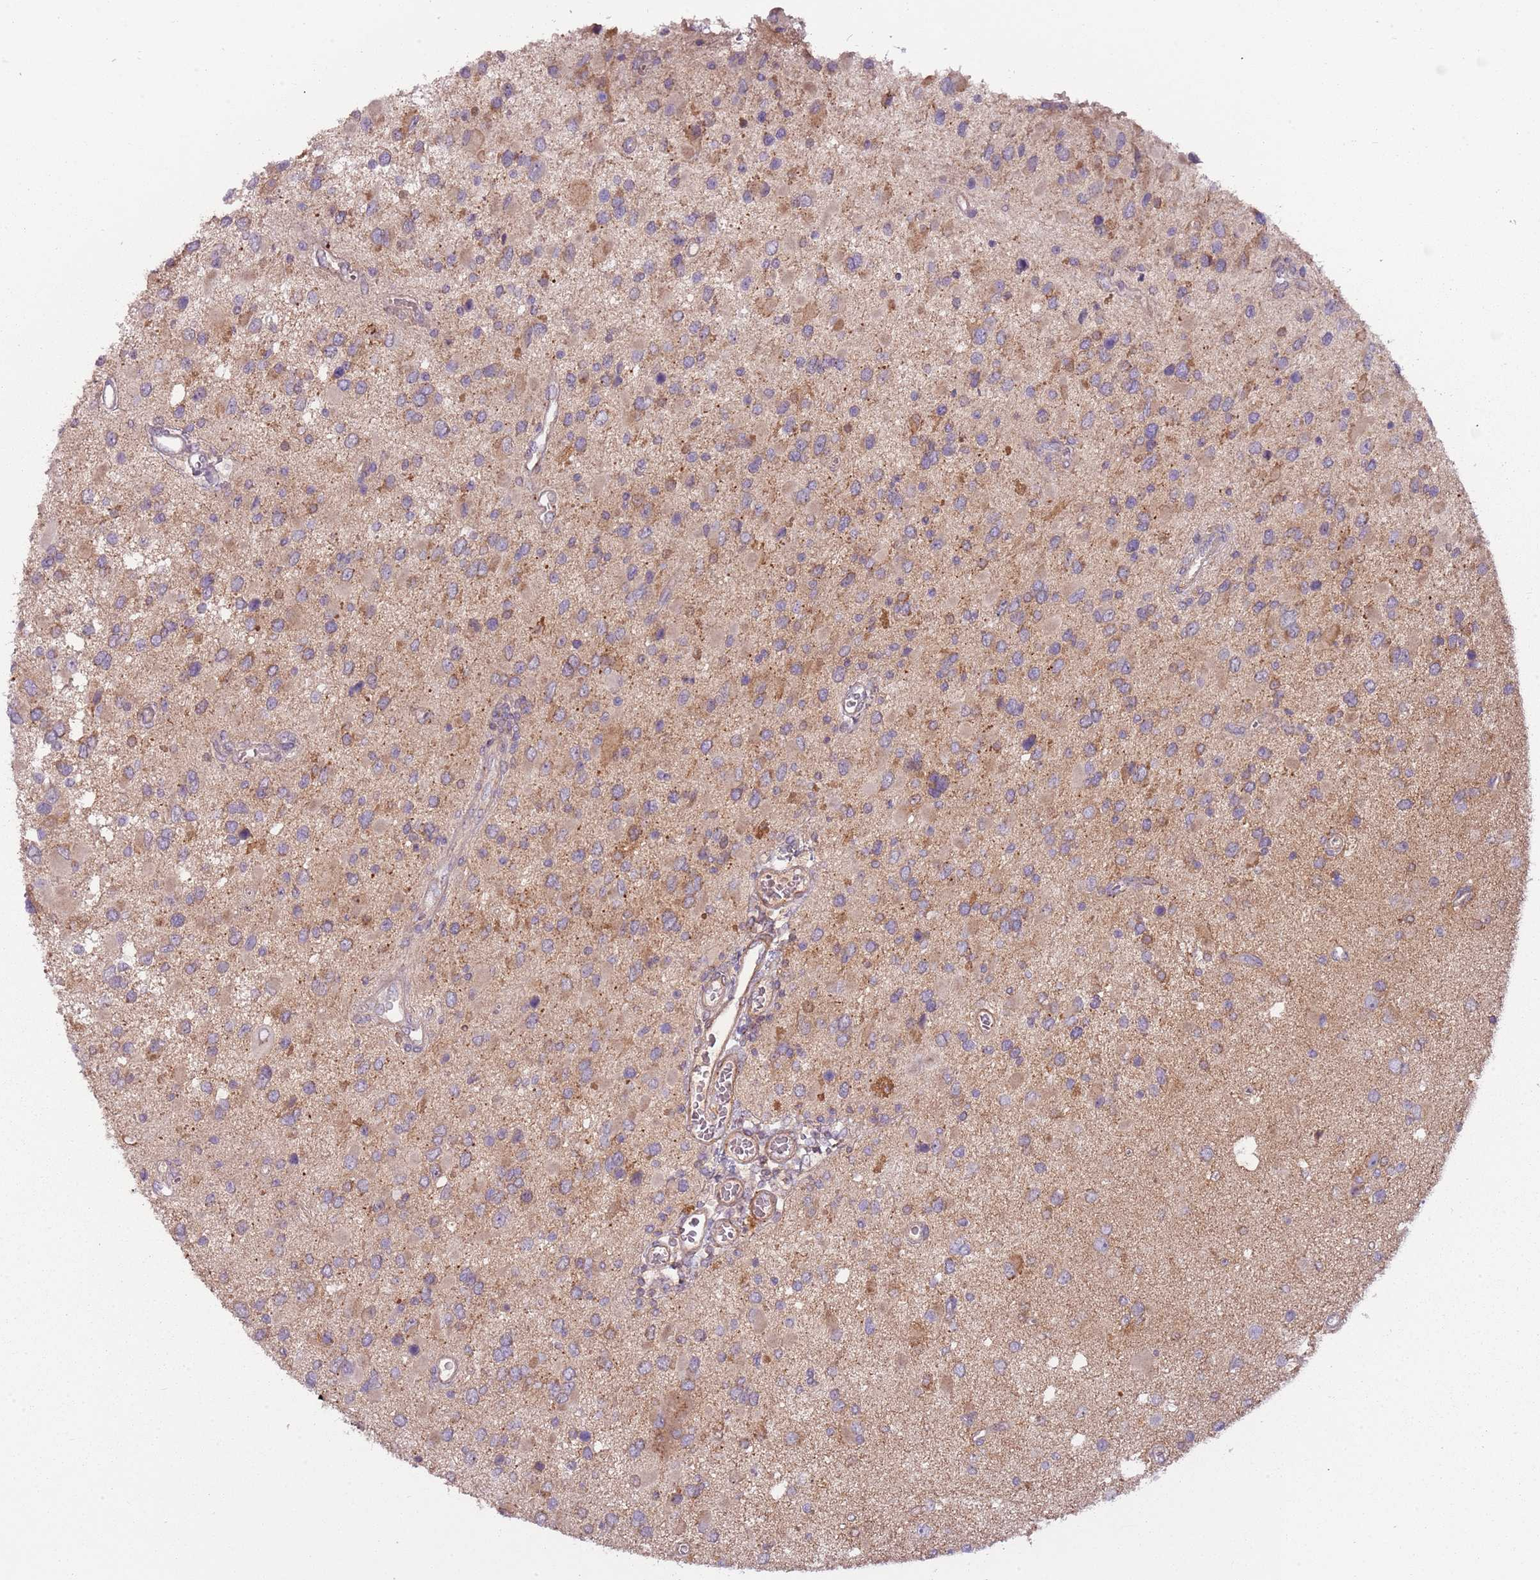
{"staining": {"intensity": "weak", "quantity": "25%-75%", "location": "cytoplasmic/membranous"}, "tissue": "glioma", "cell_type": "Tumor cells", "image_type": "cancer", "snomed": [{"axis": "morphology", "description": "Glioma, malignant, High grade"}, {"axis": "topography", "description": "Brain"}], "caption": "This image displays IHC staining of malignant glioma (high-grade), with low weak cytoplasmic/membranous staining in about 25%-75% of tumor cells.", "gene": "DTD2", "patient": {"sex": "male", "age": 53}}